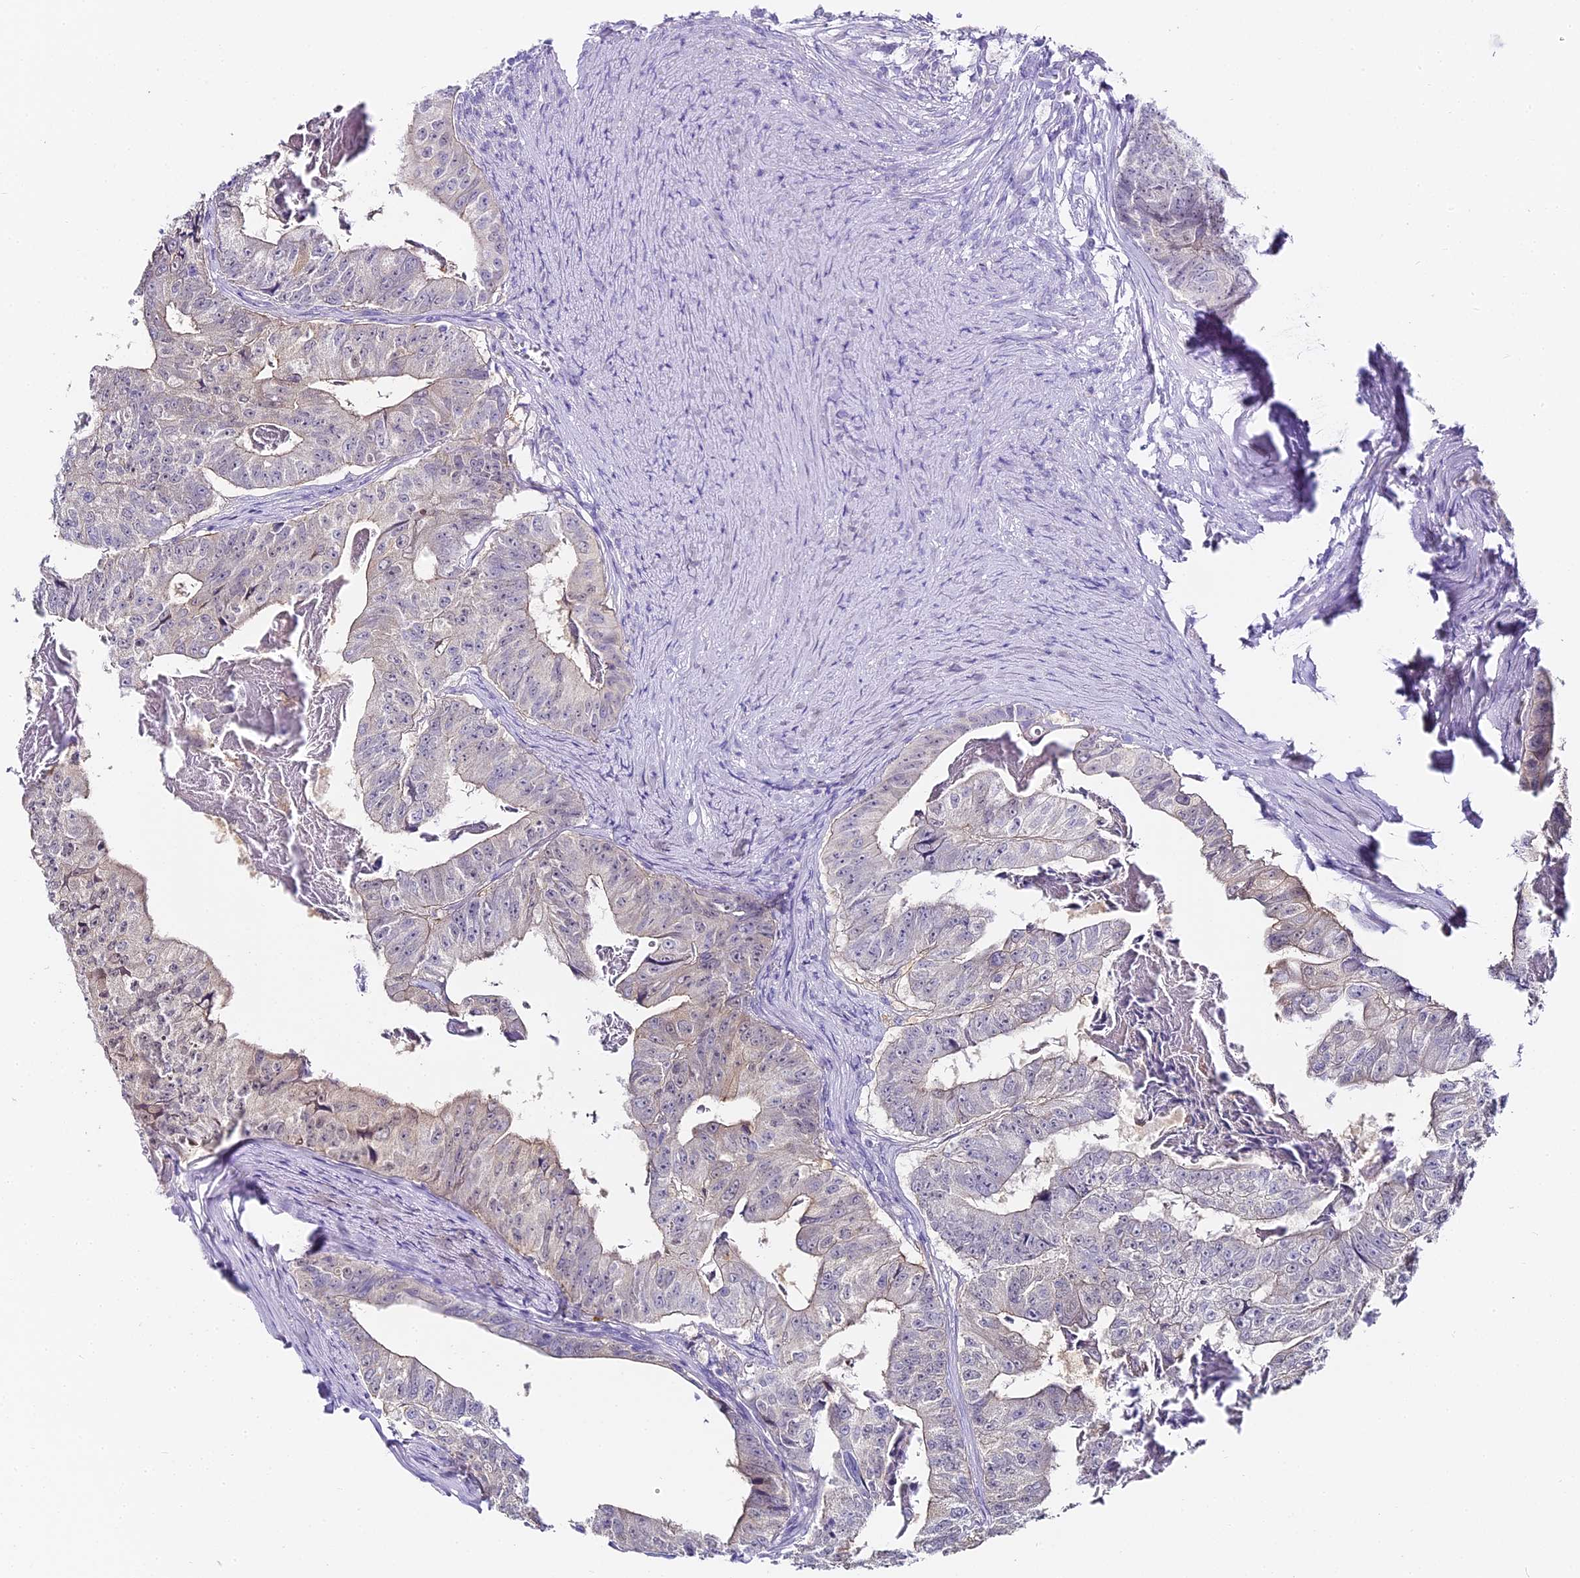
{"staining": {"intensity": "weak", "quantity": "<25%", "location": "cytoplasmic/membranous"}, "tissue": "colorectal cancer", "cell_type": "Tumor cells", "image_type": "cancer", "snomed": [{"axis": "morphology", "description": "Adenocarcinoma, NOS"}, {"axis": "topography", "description": "Colon"}], "caption": "Tumor cells show no significant protein expression in adenocarcinoma (colorectal).", "gene": "ABHD14A-ACY1", "patient": {"sex": "female", "age": 67}}